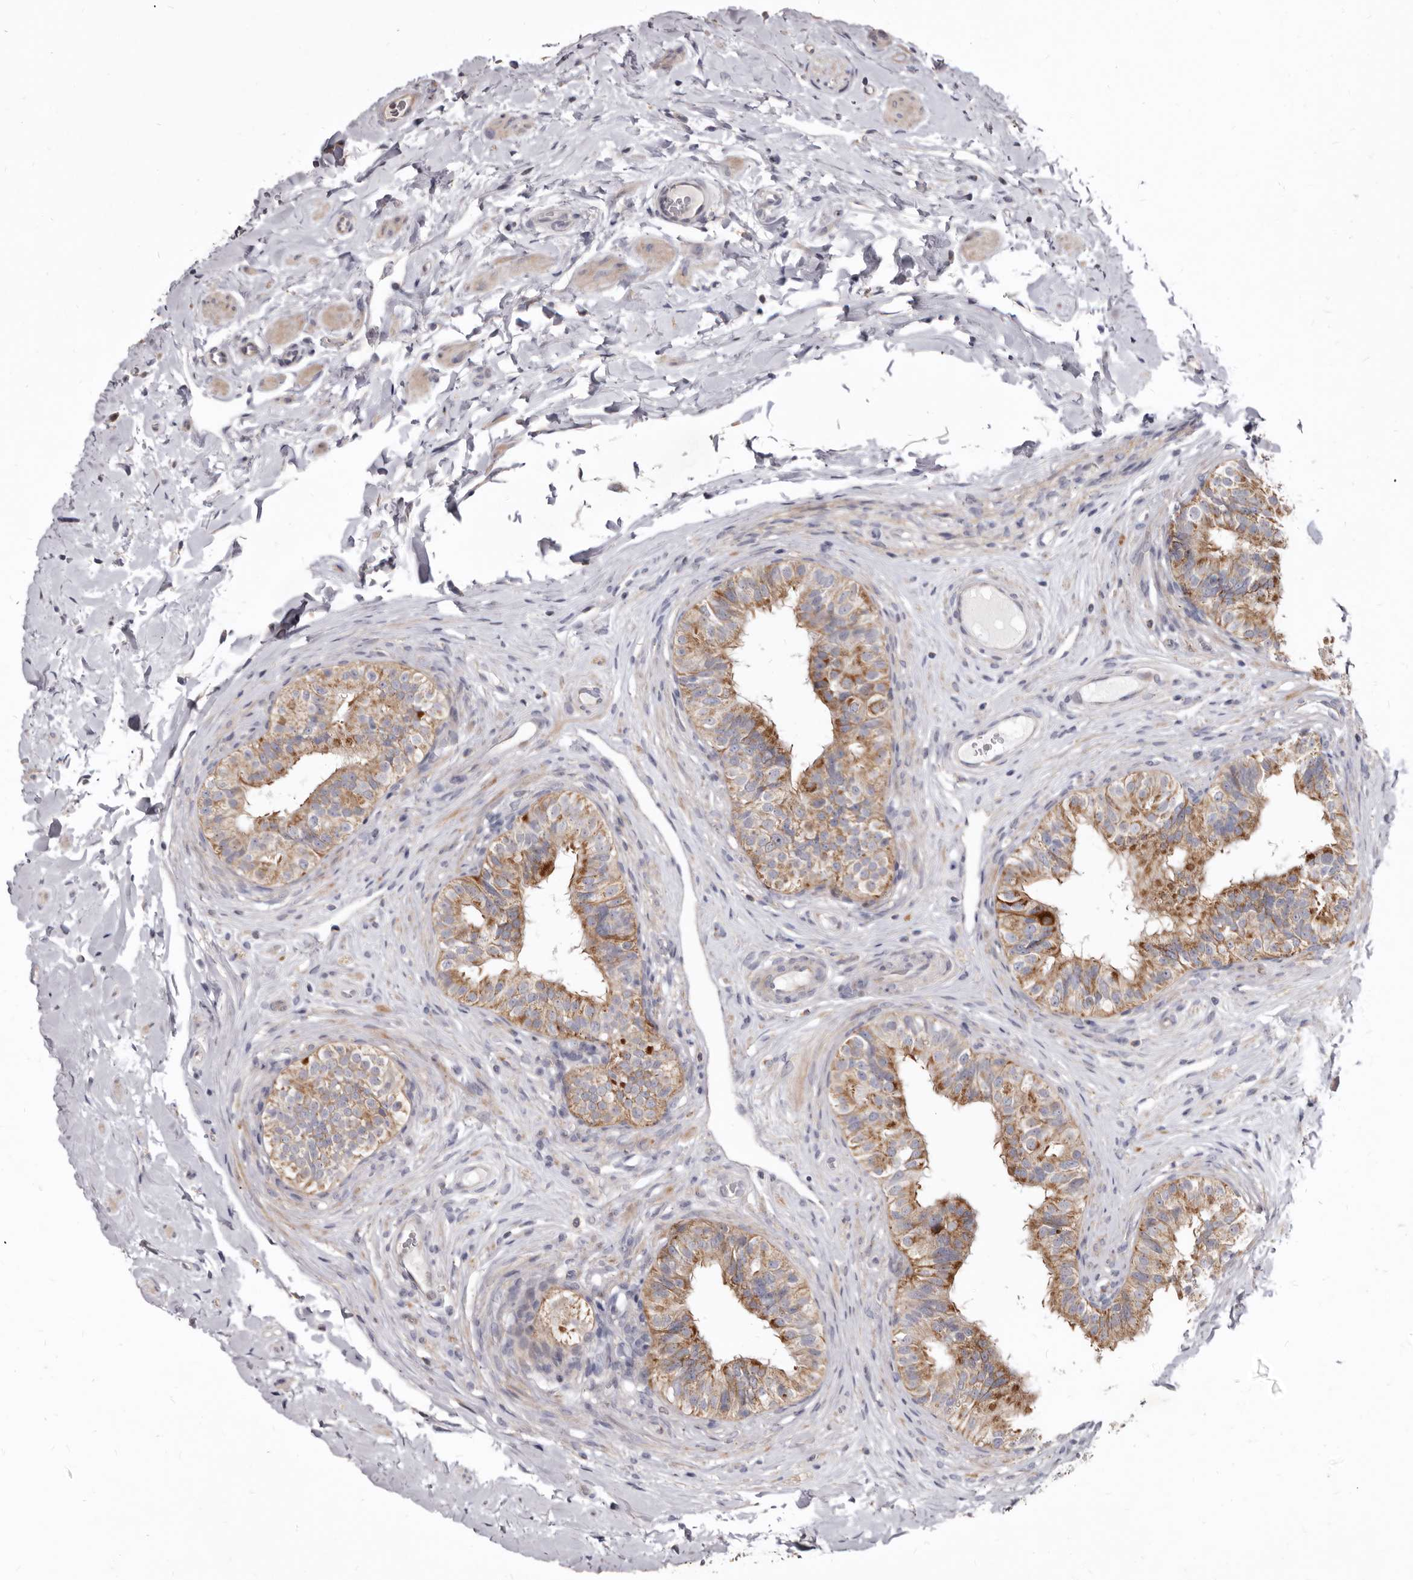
{"staining": {"intensity": "moderate", "quantity": "25%-75%", "location": "cytoplasmic/membranous"}, "tissue": "epididymis", "cell_type": "Glandular cells", "image_type": "normal", "snomed": [{"axis": "morphology", "description": "Normal tissue, NOS"}, {"axis": "topography", "description": "Epididymis"}], "caption": "High-magnification brightfield microscopy of benign epididymis stained with DAB (3,3'-diaminobenzidine) (brown) and counterstained with hematoxylin (blue). glandular cells exhibit moderate cytoplasmic/membranous expression is identified in approximately25%-75% of cells. The staining was performed using DAB (3,3'-diaminobenzidine), with brown indicating positive protein expression. Nuclei are stained blue with hematoxylin.", "gene": "SMC4", "patient": {"sex": "male", "age": 49}}